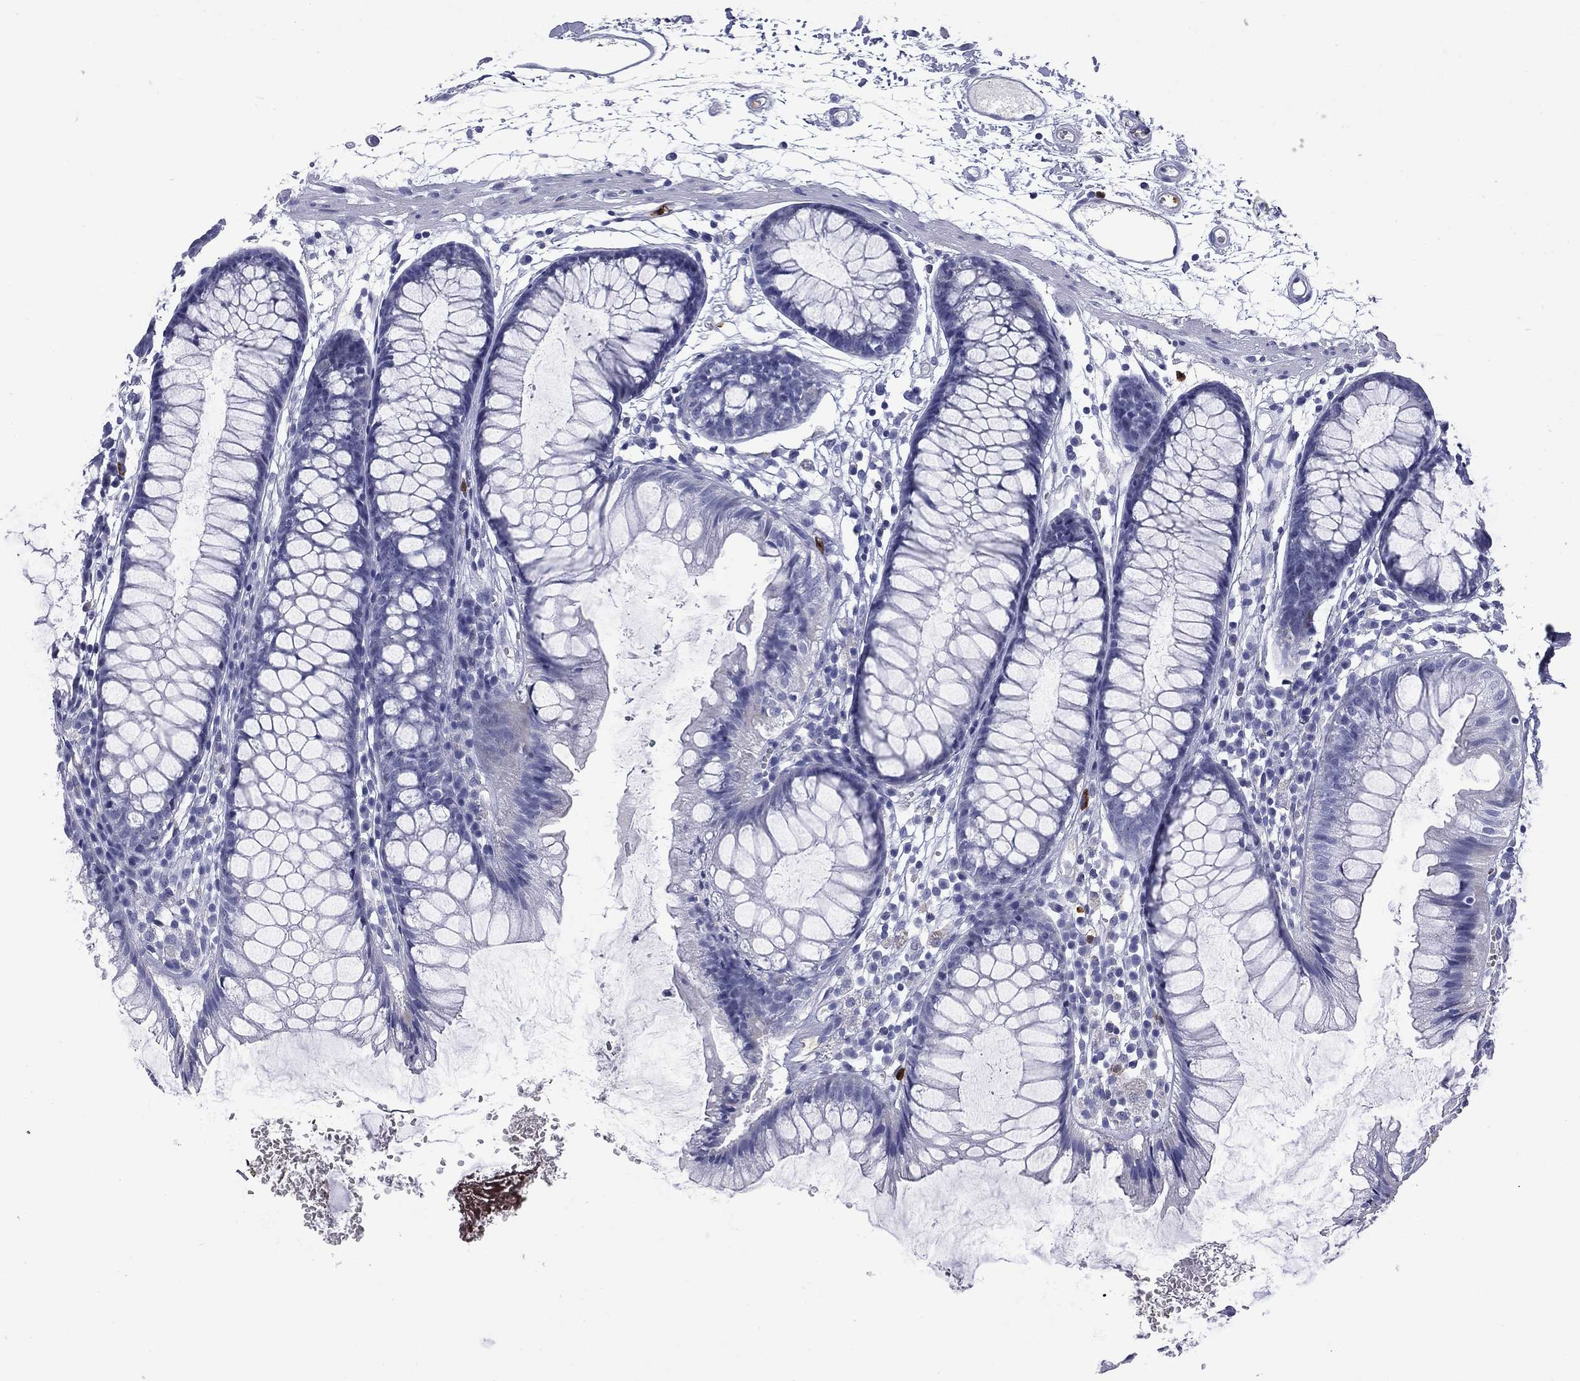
{"staining": {"intensity": "negative", "quantity": "none", "location": "none"}, "tissue": "colon", "cell_type": "Endothelial cells", "image_type": "normal", "snomed": [{"axis": "morphology", "description": "Normal tissue, NOS"}, {"axis": "morphology", "description": "Adenocarcinoma, NOS"}, {"axis": "topography", "description": "Colon"}], "caption": "High power microscopy image of an immunohistochemistry (IHC) photomicrograph of unremarkable colon, revealing no significant positivity in endothelial cells.", "gene": "TRIM29", "patient": {"sex": "male", "age": 65}}